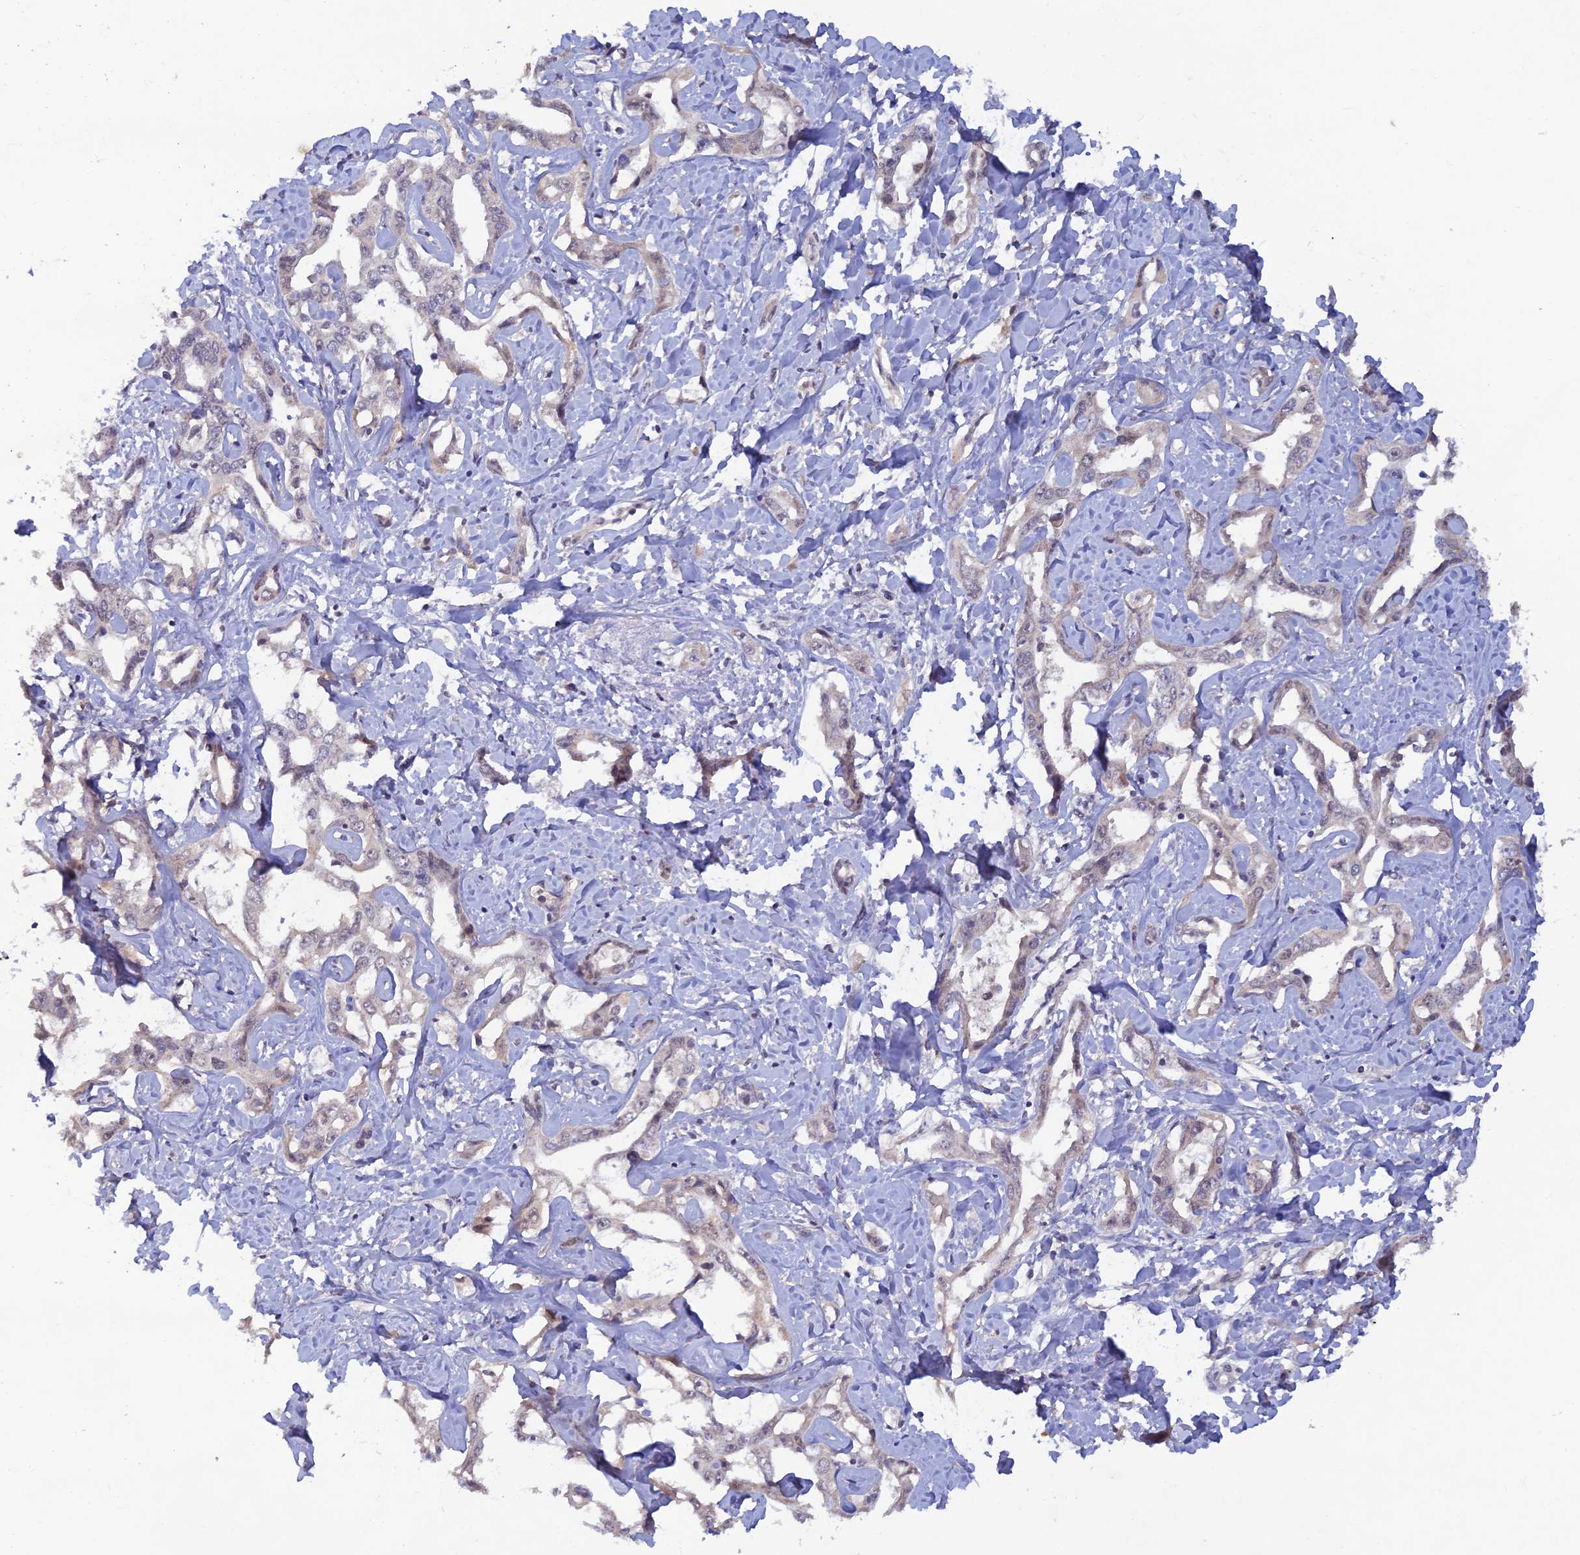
{"staining": {"intensity": "negative", "quantity": "none", "location": "none"}, "tissue": "liver cancer", "cell_type": "Tumor cells", "image_type": "cancer", "snomed": [{"axis": "morphology", "description": "Cholangiocarcinoma"}, {"axis": "topography", "description": "Liver"}], "caption": "Tumor cells are negative for protein expression in human cholangiocarcinoma (liver).", "gene": "FASTKD5", "patient": {"sex": "male", "age": 59}}